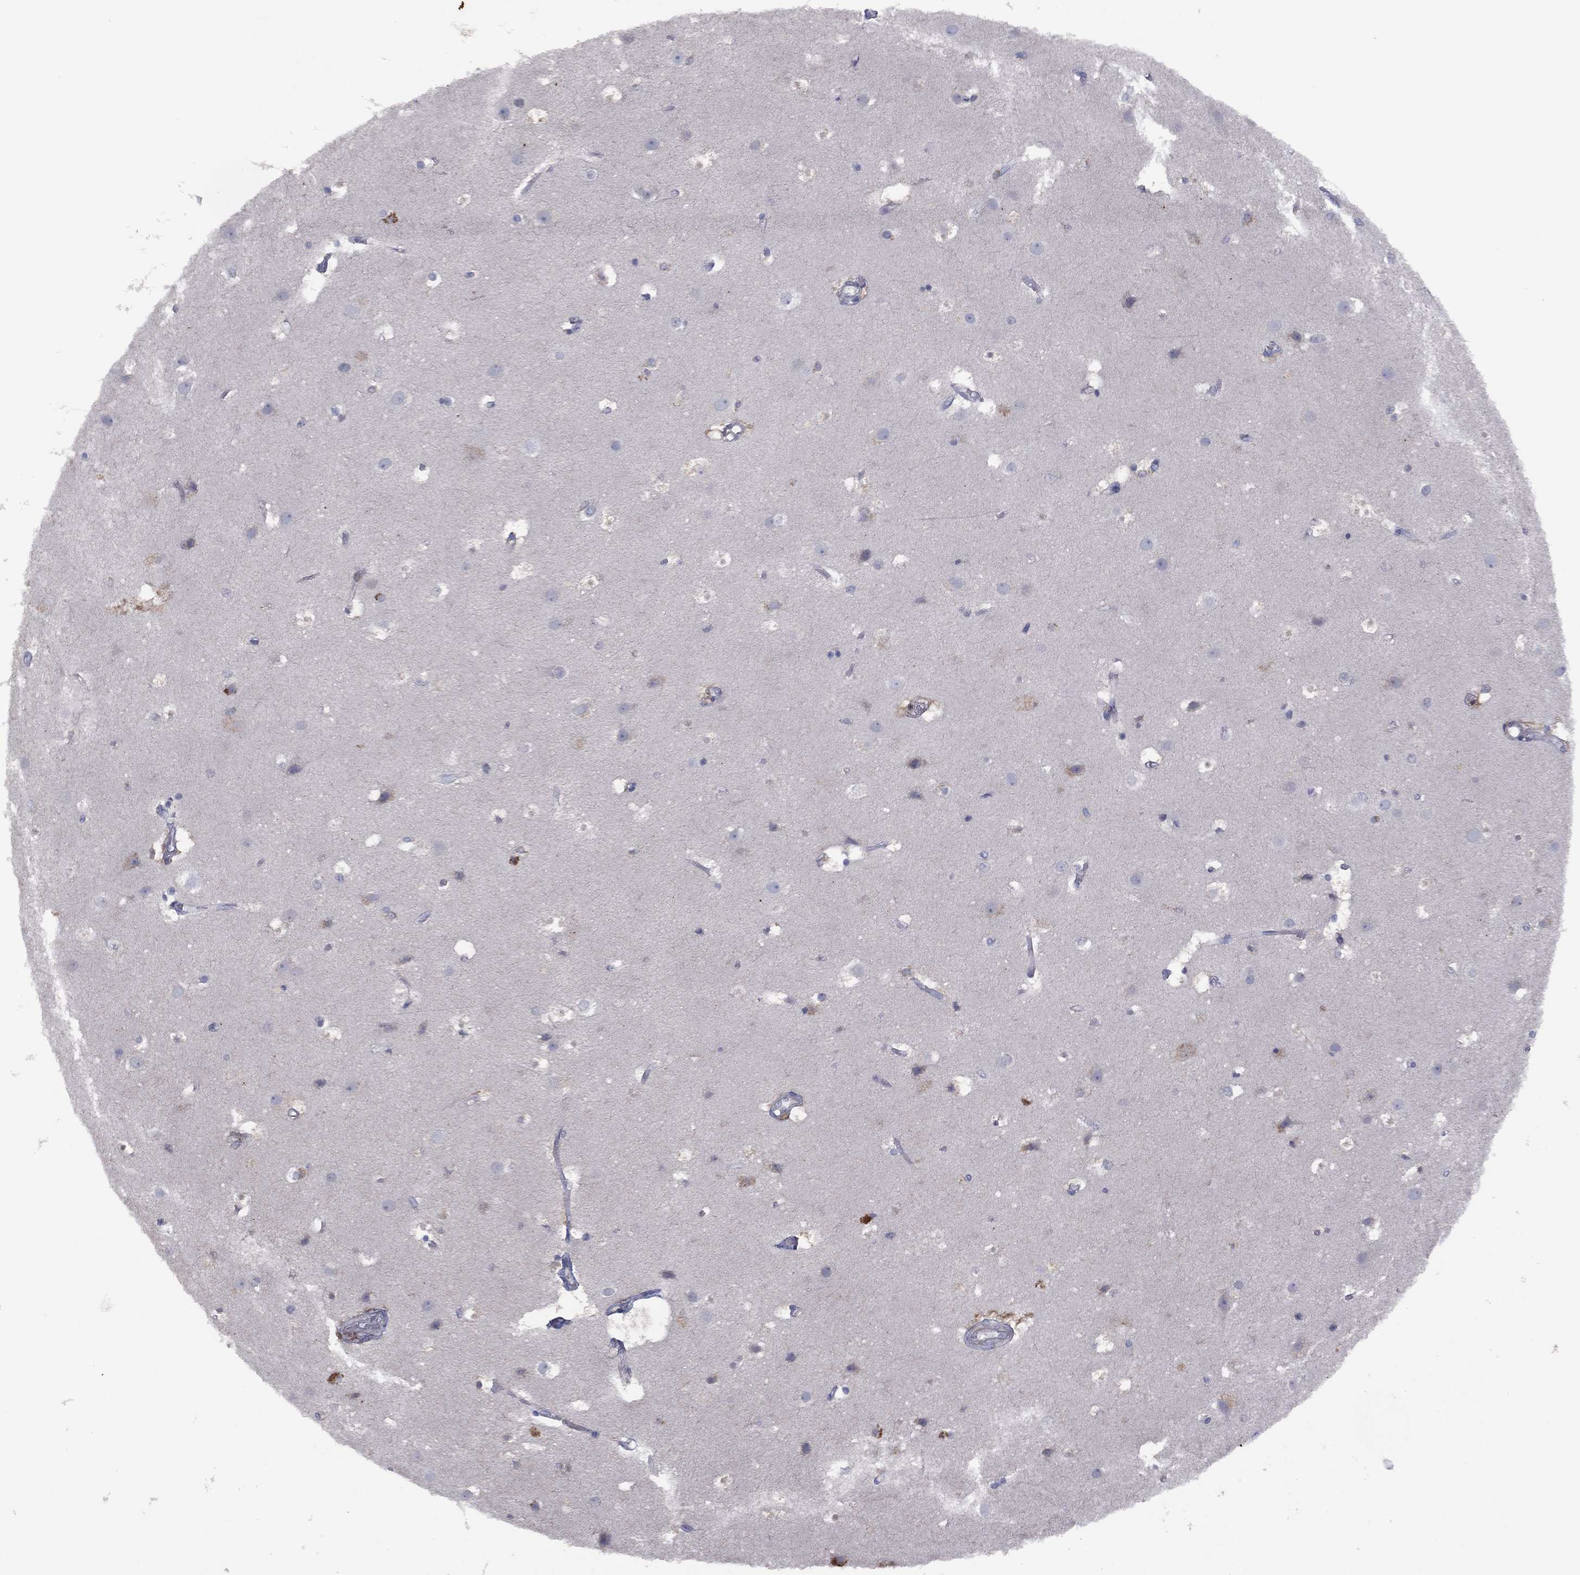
{"staining": {"intensity": "negative", "quantity": "none", "location": "none"}, "tissue": "cerebral cortex", "cell_type": "Endothelial cells", "image_type": "normal", "snomed": [{"axis": "morphology", "description": "Normal tissue, NOS"}, {"axis": "topography", "description": "Cerebral cortex"}], "caption": "Cerebral cortex stained for a protein using immunohistochemistry (IHC) displays no staining endothelial cells.", "gene": "DOCK8", "patient": {"sex": "female", "age": 52}}